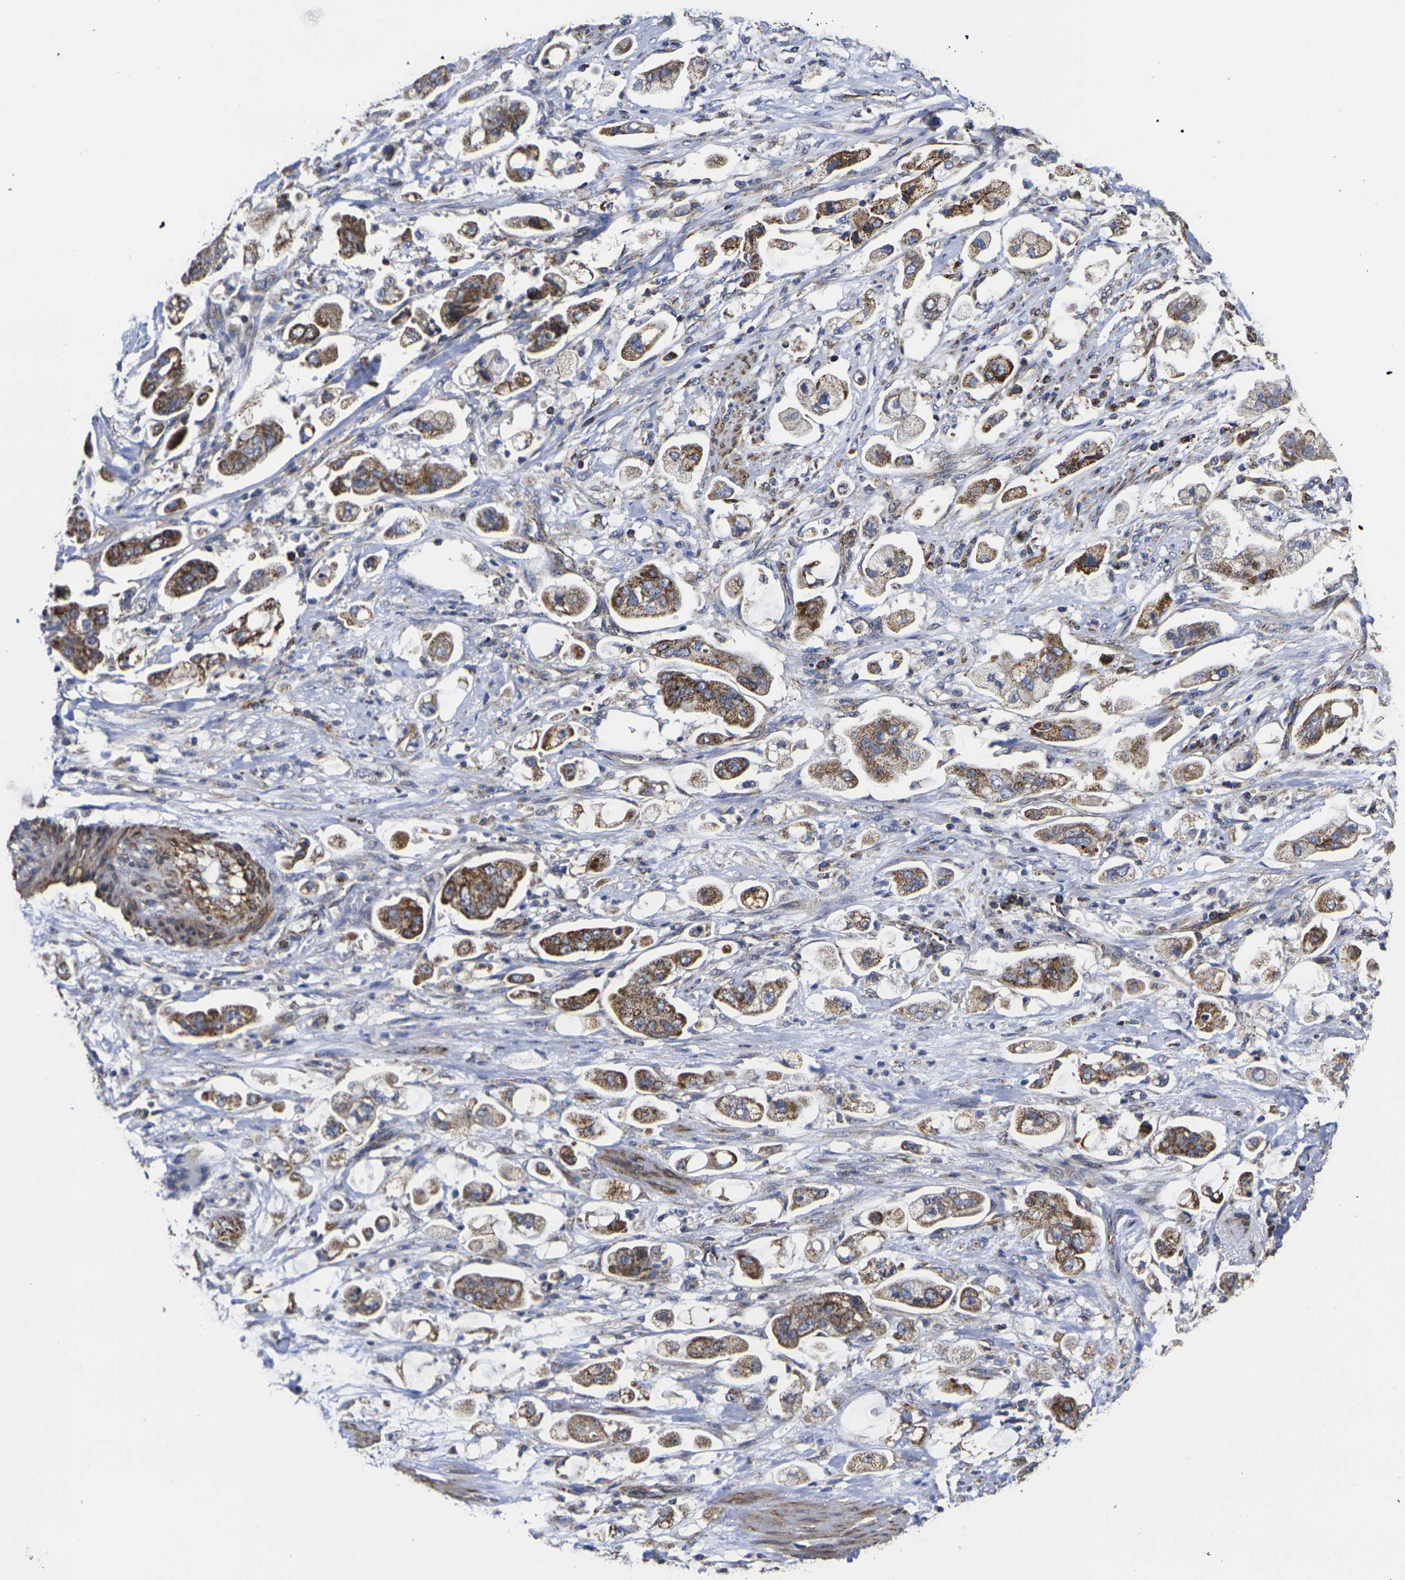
{"staining": {"intensity": "strong", "quantity": ">75%", "location": "cytoplasmic/membranous"}, "tissue": "stomach cancer", "cell_type": "Tumor cells", "image_type": "cancer", "snomed": [{"axis": "morphology", "description": "Adenocarcinoma, NOS"}, {"axis": "topography", "description": "Stomach"}], "caption": "Stomach cancer was stained to show a protein in brown. There is high levels of strong cytoplasmic/membranous expression in approximately >75% of tumor cells. (IHC, brightfield microscopy, high magnification).", "gene": "P2RY11", "patient": {"sex": "male", "age": 62}}